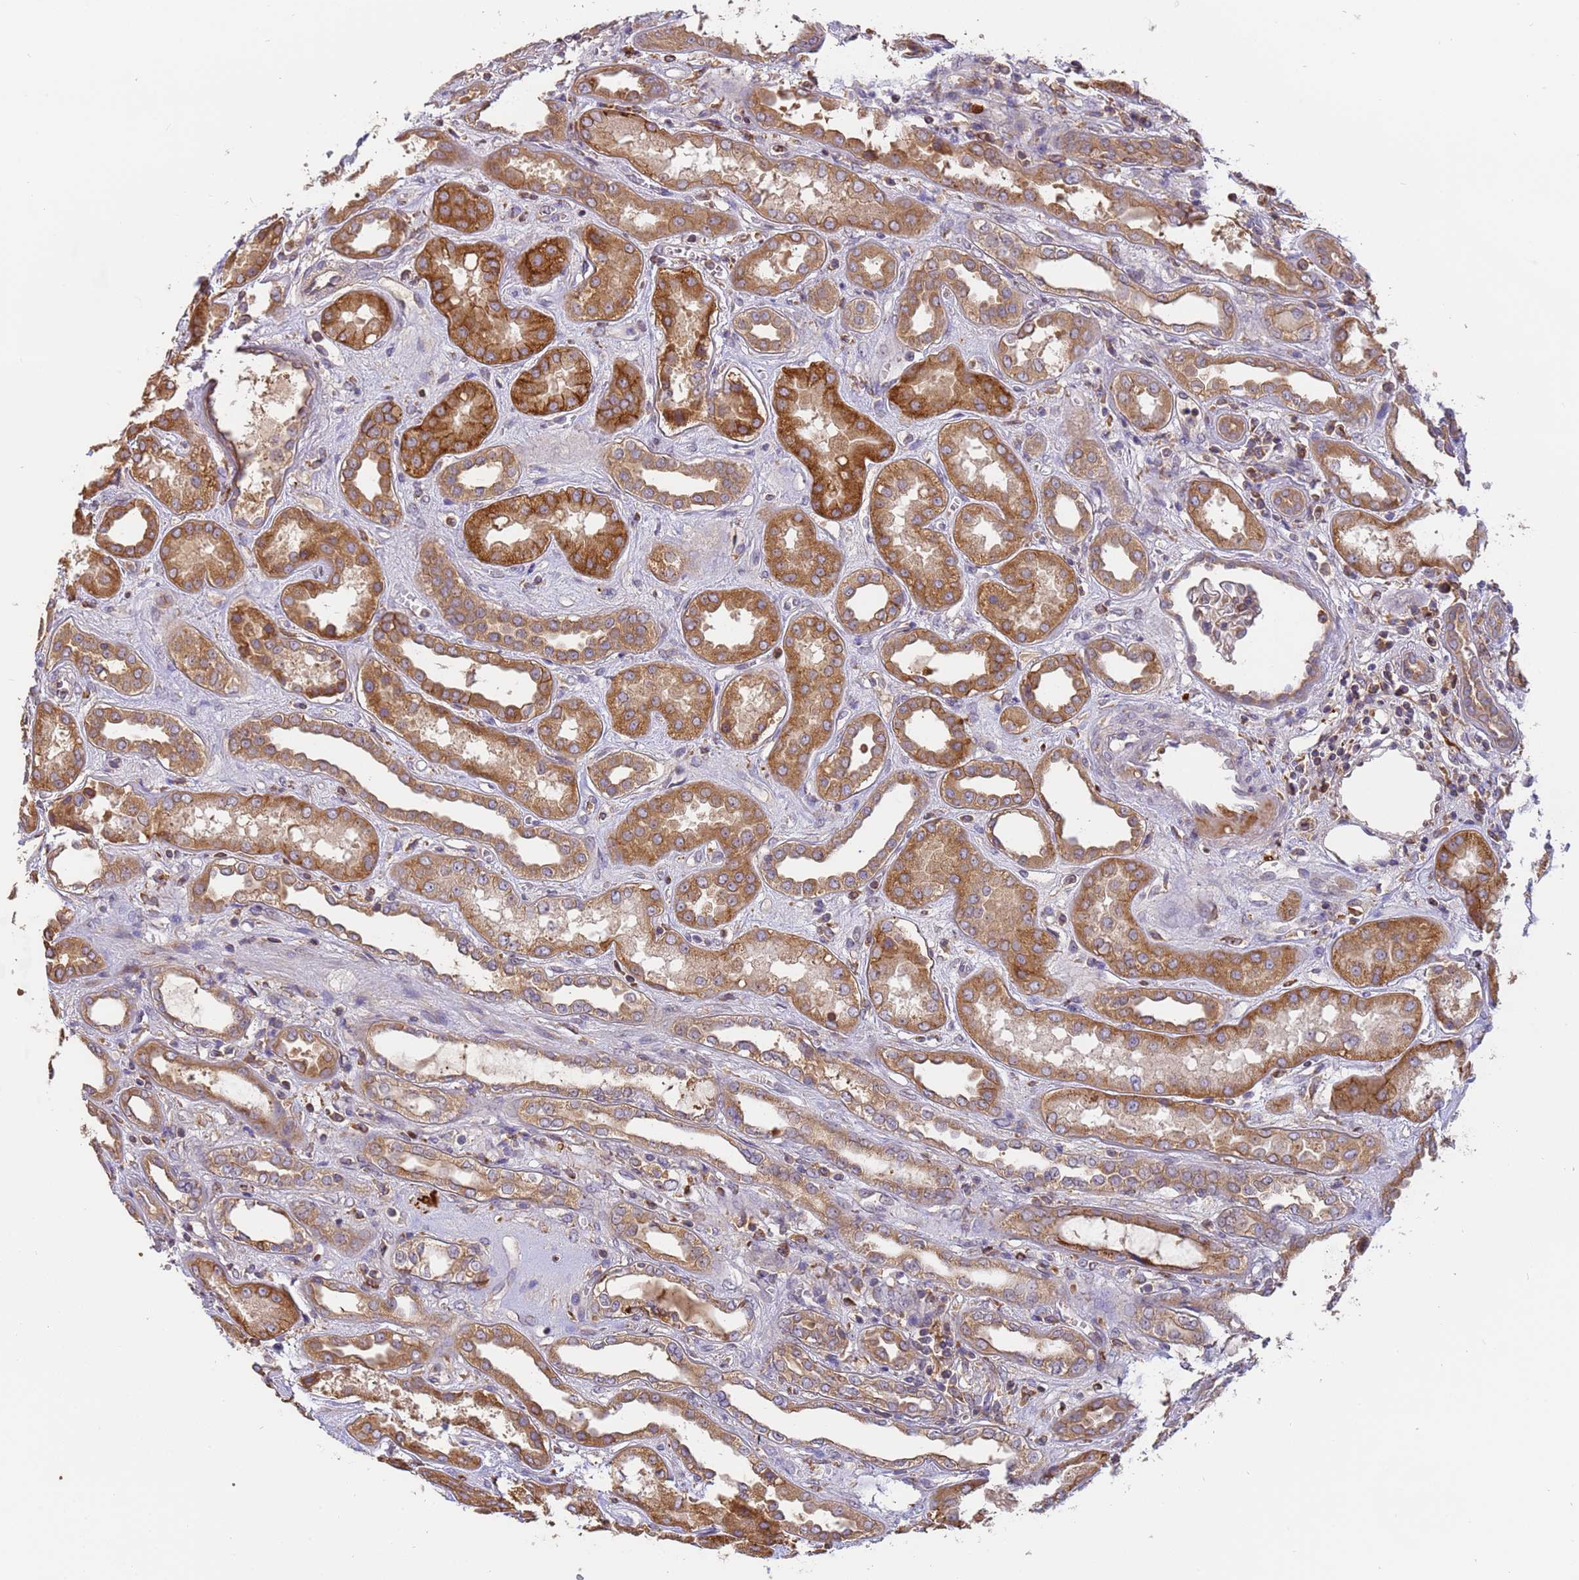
{"staining": {"intensity": "moderate", "quantity": "<25%", "location": "cytoplasmic/membranous"}, "tissue": "kidney", "cell_type": "Cells in glomeruli", "image_type": "normal", "snomed": [{"axis": "morphology", "description": "Normal tissue, NOS"}, {"axis": "topography", "description": "Kidney"}], "caption": "DAB immunohistochemical staining of unremarkable kidney demonstrates moderate cytoplasmic/membranous protein staining in about <25% of cells in glomeruli.", "gene": "M6PR", "patient": {"sex": "male", "age": 59}}